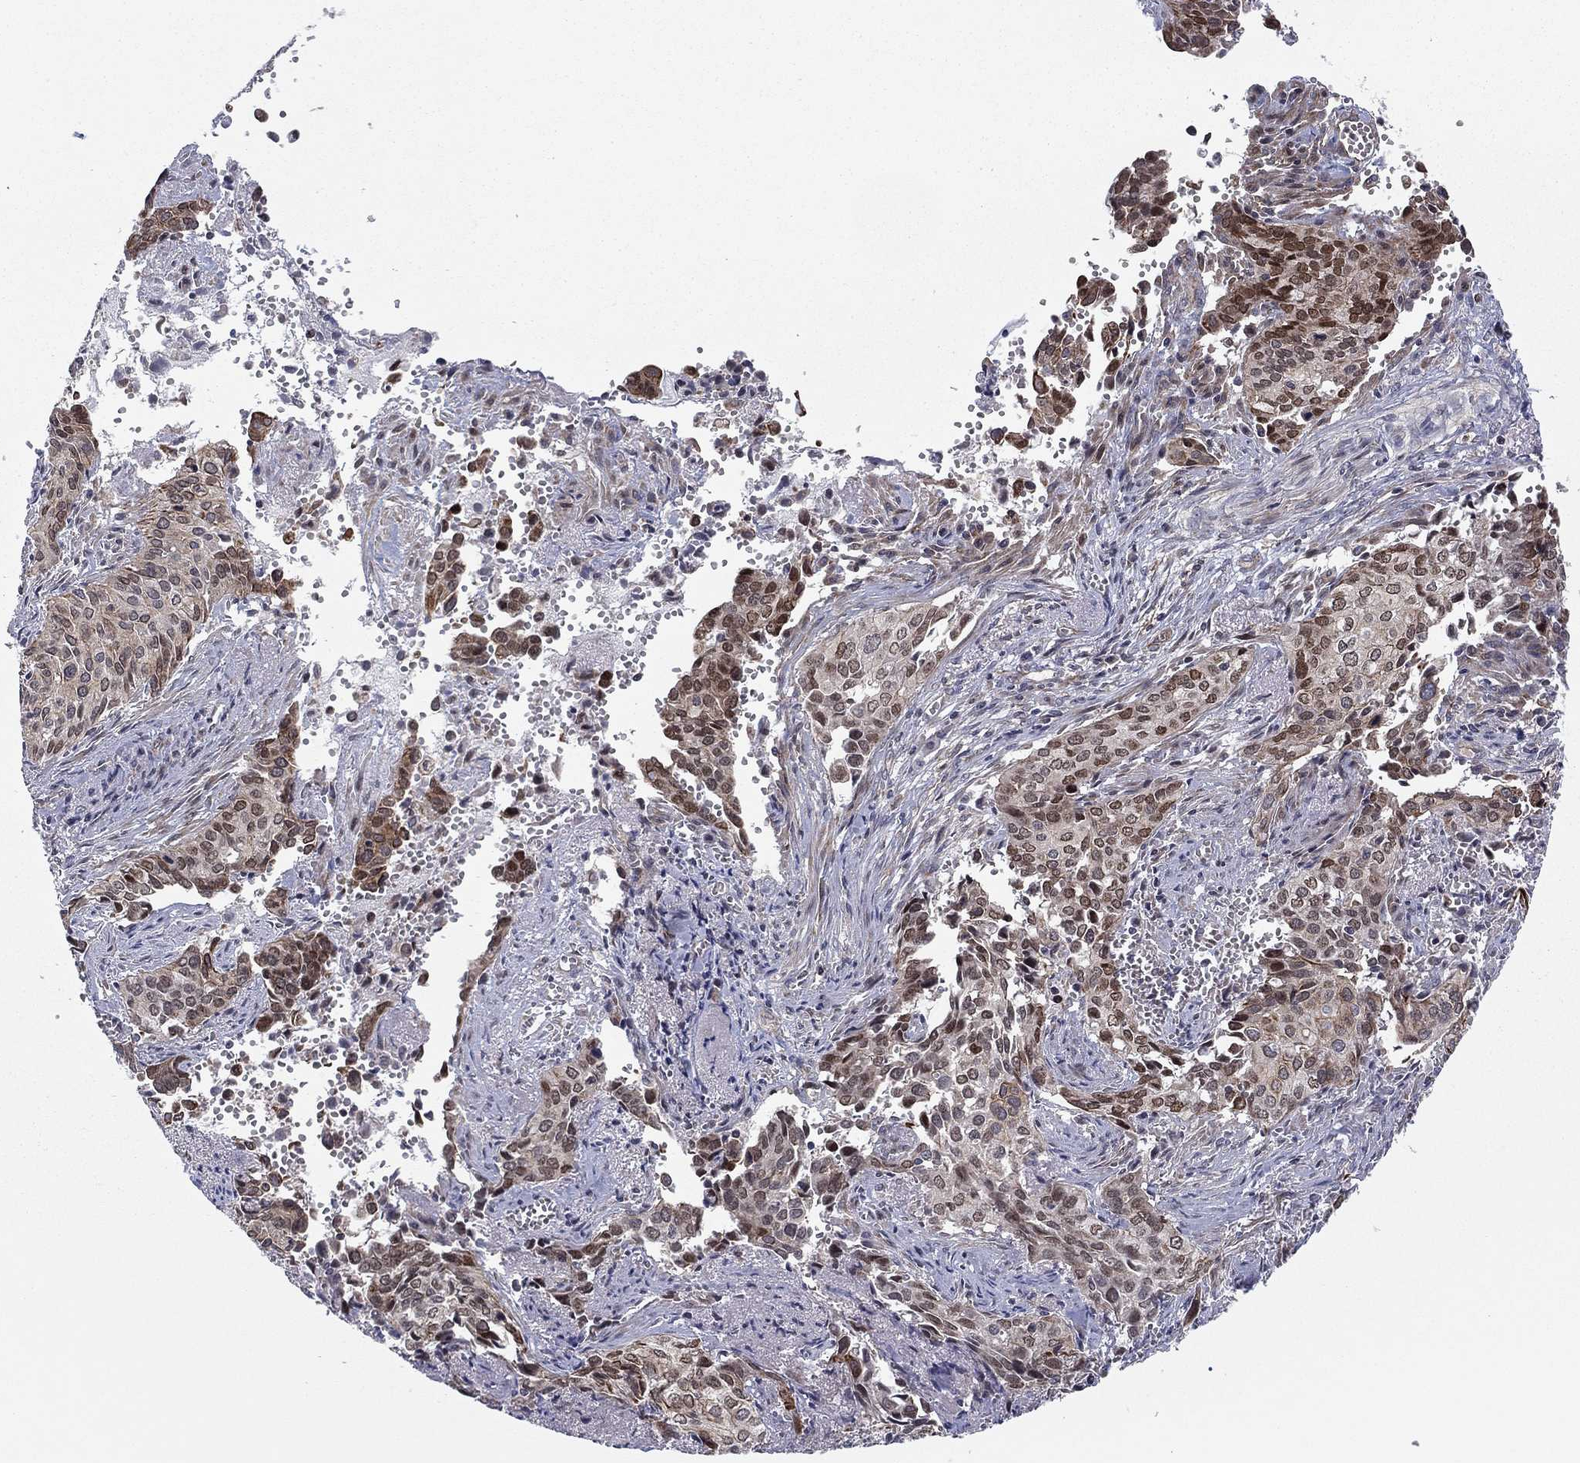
{"staining": {"intensity": "moderate", "quantity": "<25%", "location": "nuclear"}, "tissue": "cervical cancer", "cell_type": "Tumor cells", "image_type": "cancer", "snomed": [{"axis": "morphology", "description": "Squamous cell carcinoma, NOS"}, {"axis": "topography", "description": "Cervix"}], "caption": "Approximately <25% of tumor cells in human cervical cancer (squamous cell carcinoma) show moderate nuclear protein staining as visualized by brown immunohistochemical staining.", "gene": "BCL11A", "patient": {"sex": "female", "age": 29}}